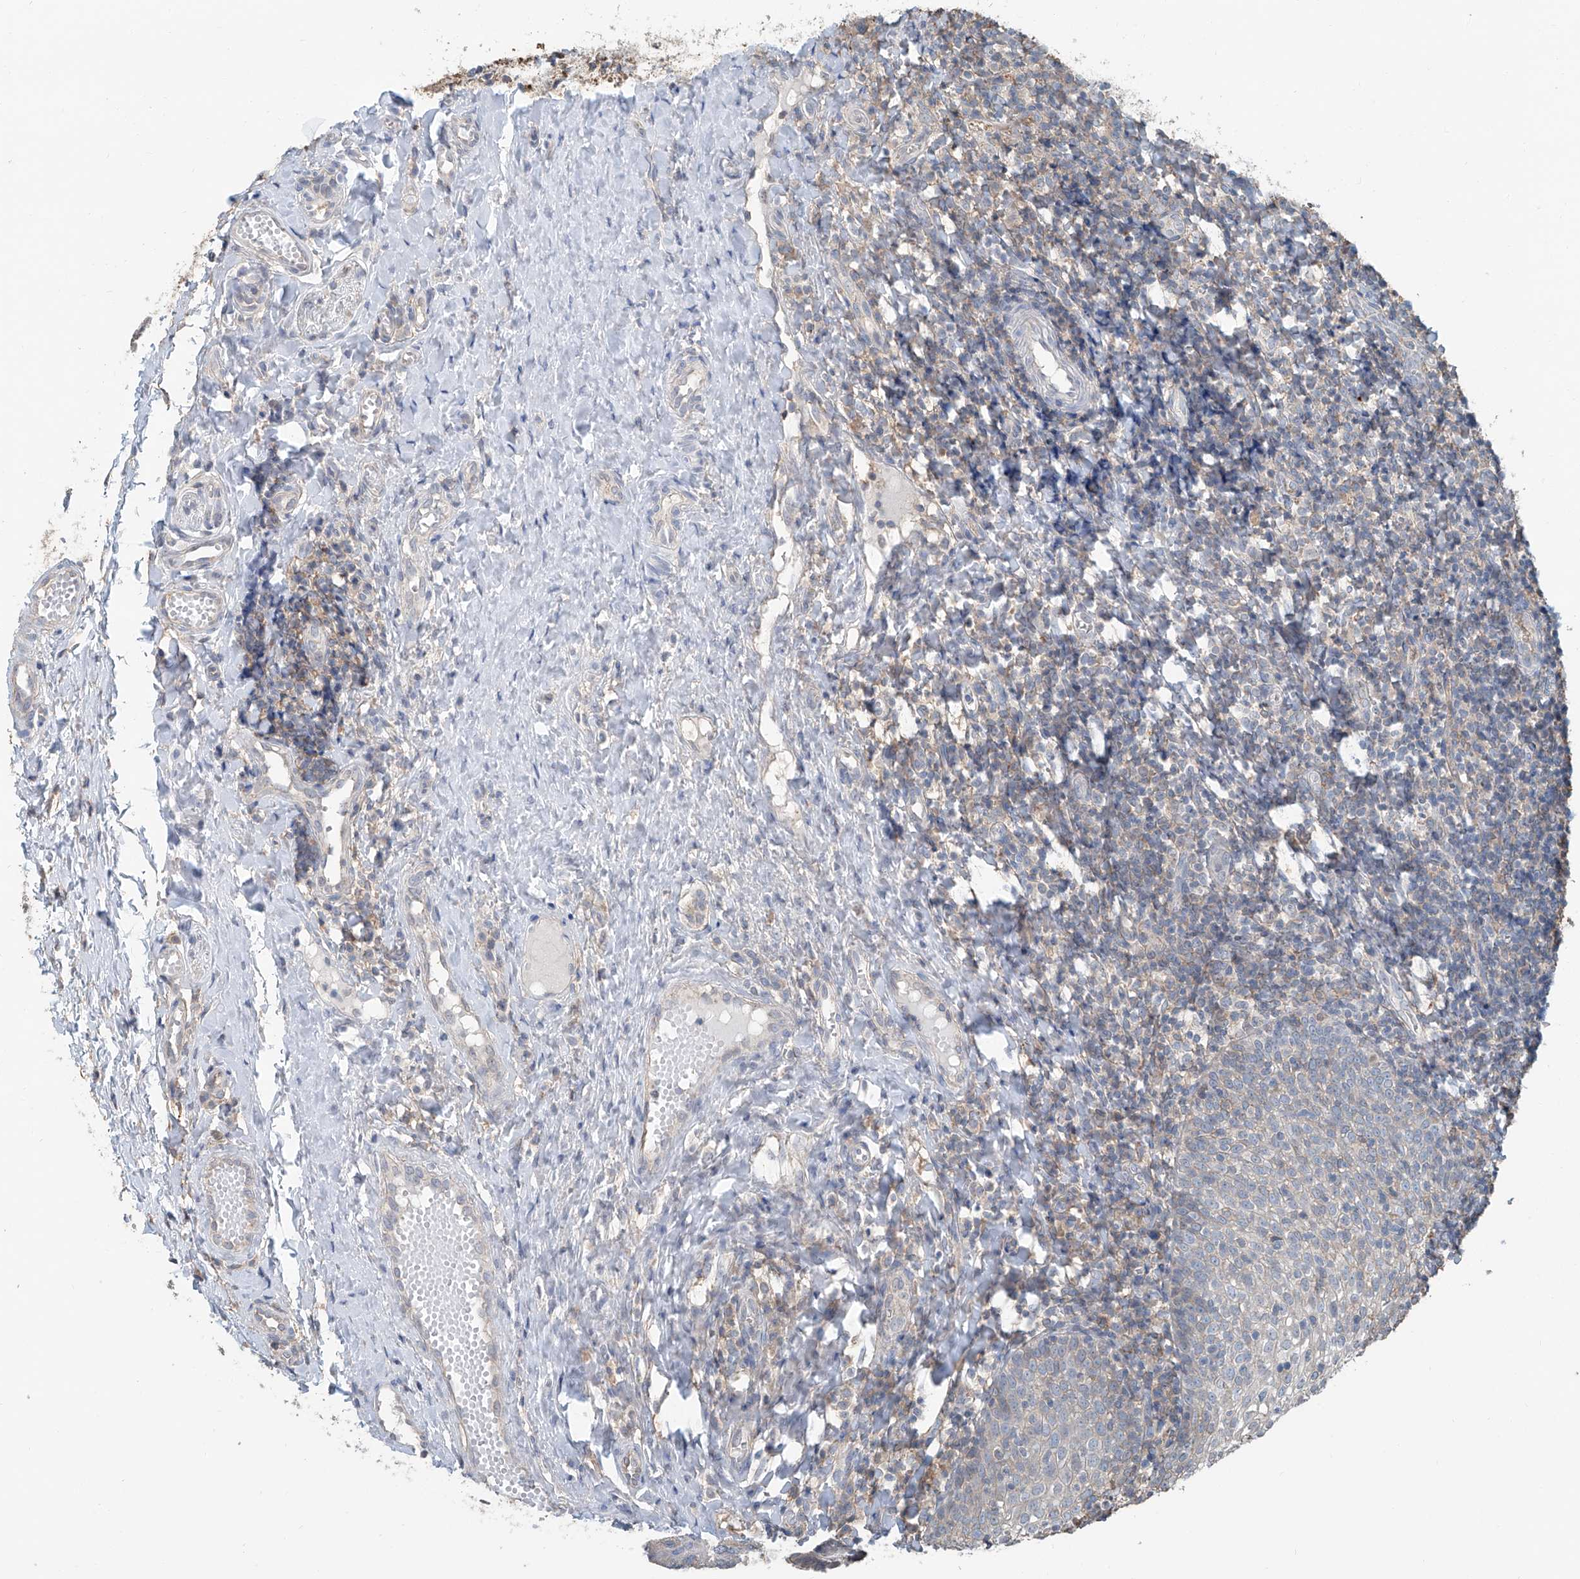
{"staining": {"intensity": "moderate", "quantity": "<25%", "location": "cytoplasmic/membranous"}, "tissue": "tonsil", "cell_type": "Germinal center cells", "image_type": "normal", "snomed": [{"axis": "morphology", "description": "Normal tissue, NOS"}, {"axis": "topography", "description": "Tonsil"}], "caption": "Immunohistochemistry staining of benign tonsil, which exhibits low levels of moderate cytoplasmic/membranous staining in approximately <25% of germinal center cells indicating moderate cytoplasmic/membranous protein positivity. The staining was performed using DAB (3,3'-diaminobenzidine) (brown) for protein detection and nuclei were counterstained in hematoxylin (blue).", "gene": "KCNK10", "patient": {"sex": "female", "age": 19}}